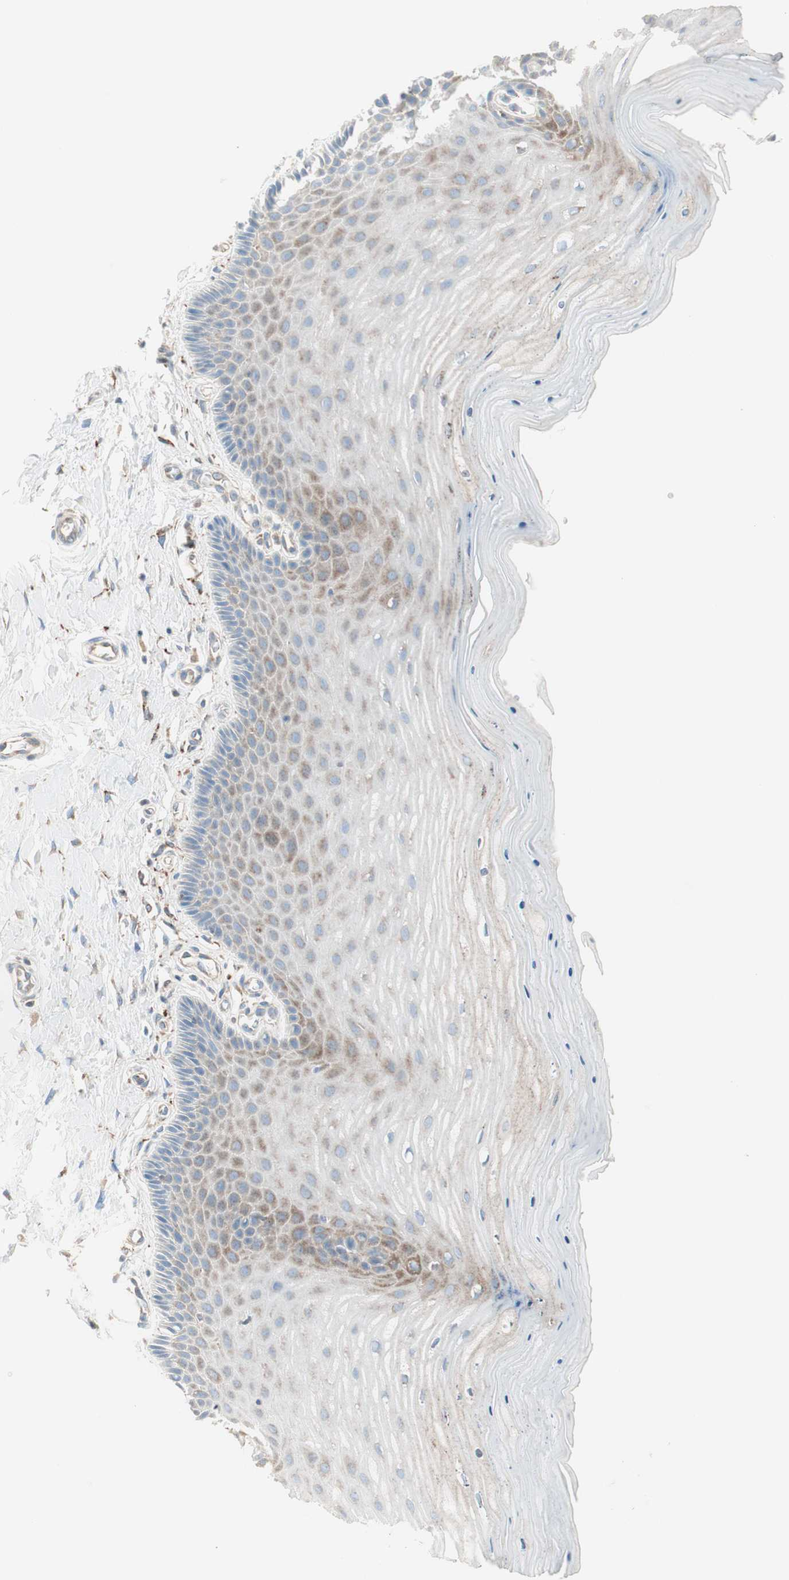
{"staining": {"intensity": "weak", "quantity": ">75%", "location": "cytoplasmic/membranous"}, "tissue": "cervix", "cell_type": "Glandular cells", "image_type": "normal", "snomed": [{"axis": "morphology", "description": "Normal tissue, NOS"}, {"axis": "topography", "description": "Cervix"}], "caption": "Weak cytoplasmic/membranous staining is seen in approximately >75% of glandular cells in benign cervix. (DAB = brown stain, brightfield microscopy at high magnification).", "gene": "ATP6V1G1", "patient": {"sex": "female", "age": 55}}